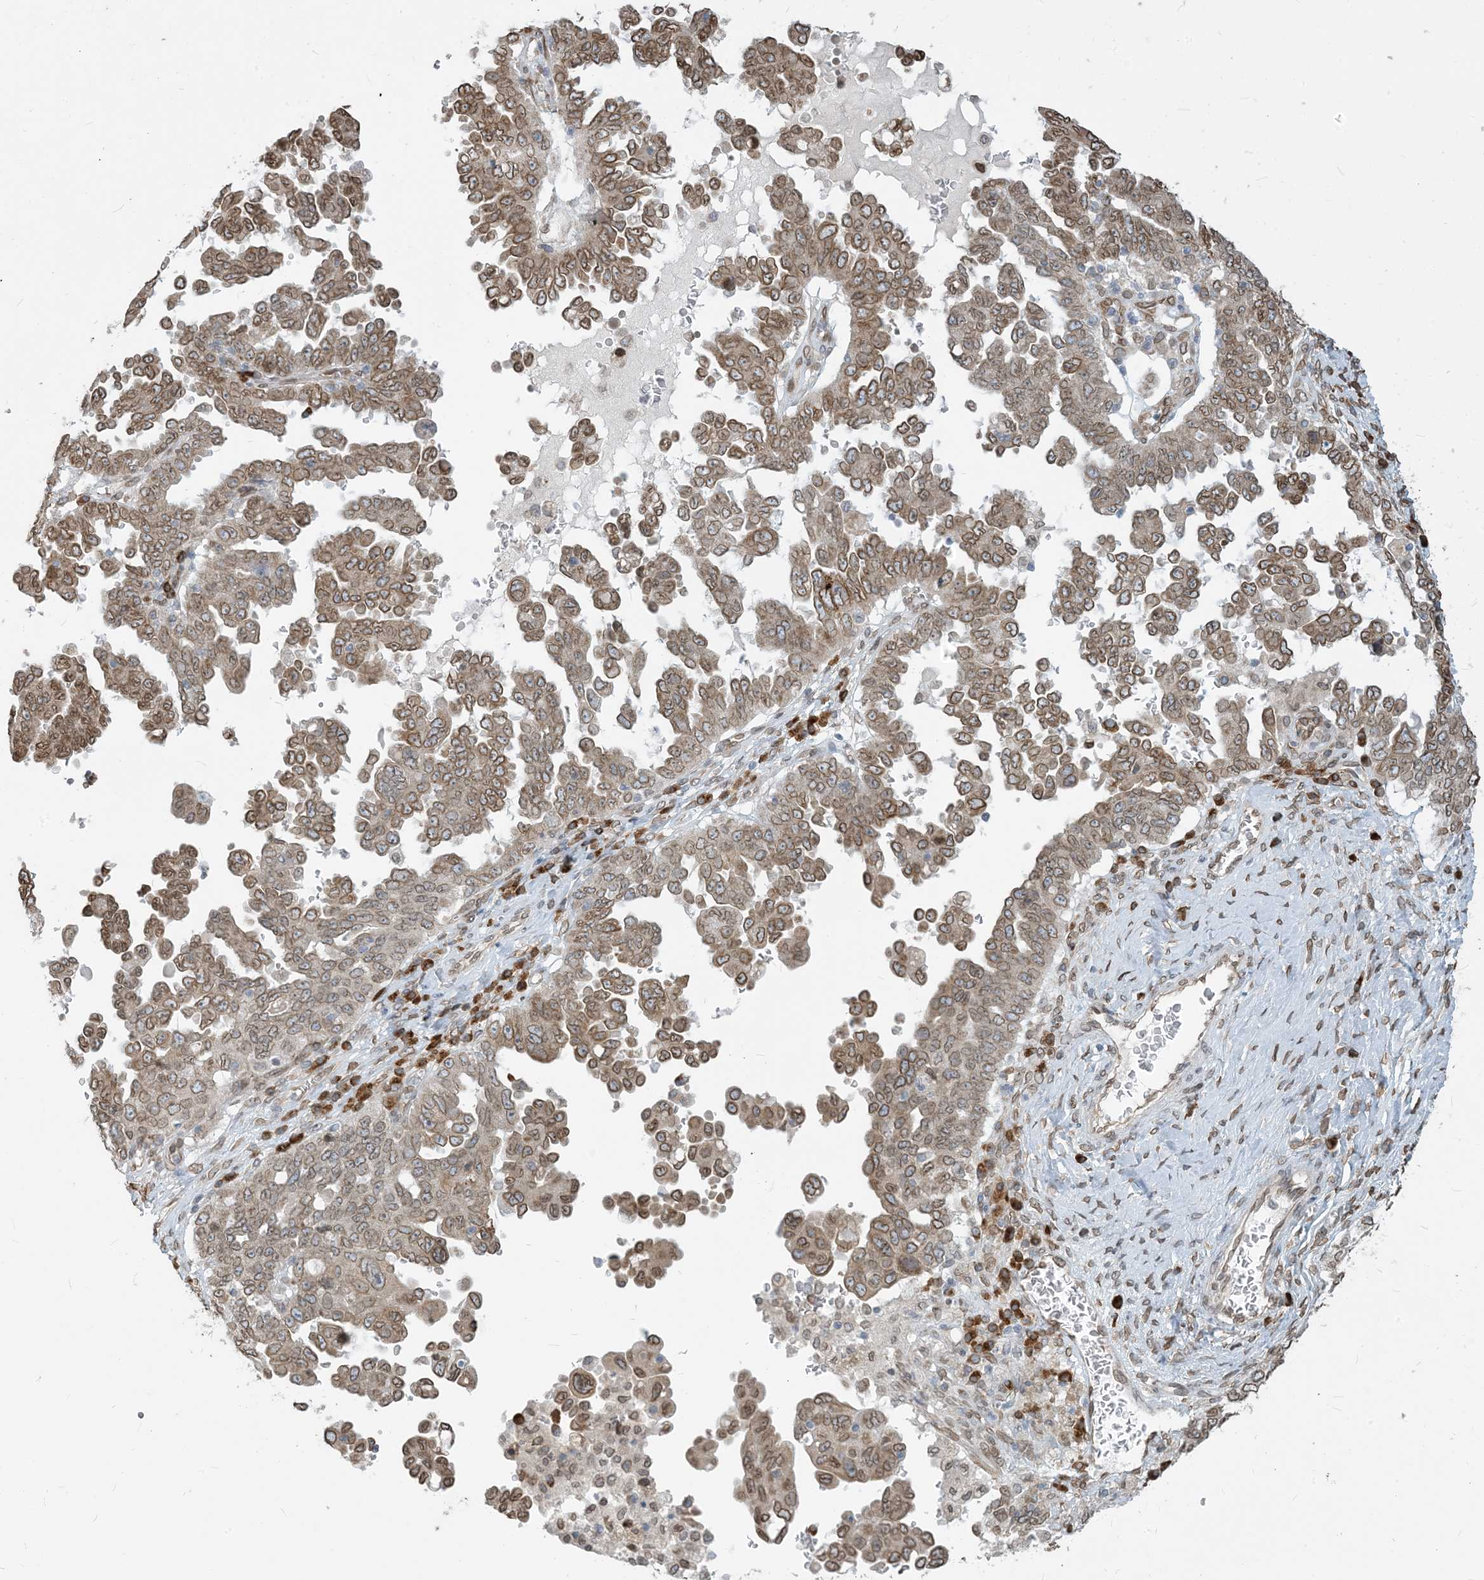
{"staining": {"intensity": "moderate", "quantity": ">75%", "location": "cytoplasmic/membranous,nuclear"}, "tissue": "ovarian cancer", "cell_type": "Tumor cells", "image_type": "cancer", "snomed": [{"axis": "morphology", "description": "Carcinoma, endometroid"}, {"axis": "topography", "description": "Ovary"}], "caption": "Immunohistochemical staining of human endometroid carcinoma (ovarian) exhibits moderate cytoplasmic/membranous and nuclear protein expression in approximately >75% of tumor cells.", "gene": "WWP1", "patient": {"sex": "female", "age": 62}}